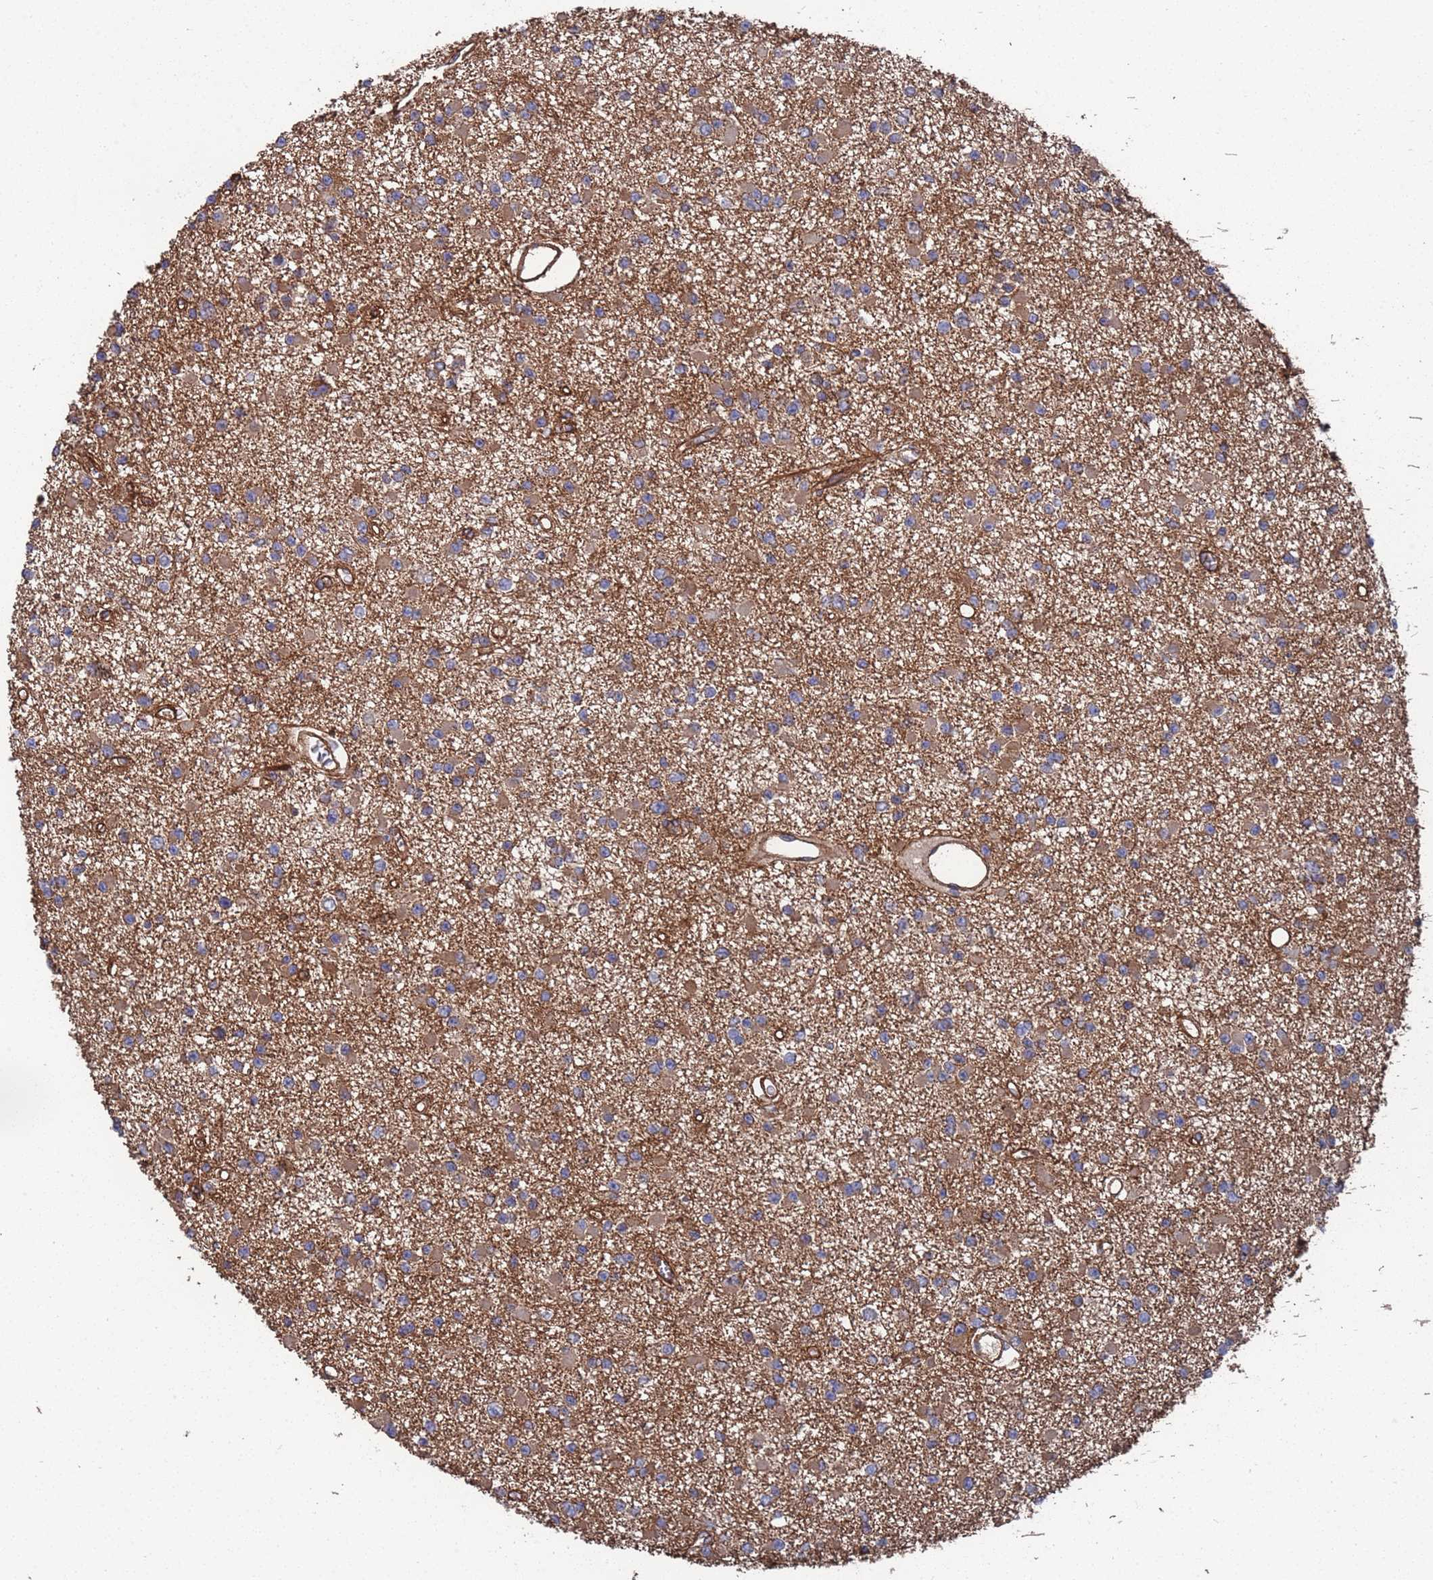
{"staining": {"intensity": "moderate", "quantity": "<25%", "location": "cytoplasmic/membranous"}, "tissue": "glioma", "cell_type": "Tumor cells", "image_type": "cancer", "snomed": [{"axis": "morphology", "description": "Glioma, malignant, Low grade"}, {"axis": "topography", "description": "Brain"}], "caption": "An immunohistochemistry (IHC) histopathology image of tumor tissue is shown. Protein staining in brown highlights moderate cytoplasmic/membranous positivity in glioma within tumor cells. (DAB = brown stain, brightfield microscopy at high magnification).", "gene": "NDUFAF6", "patient": {"sex": "female", "age": 22}}